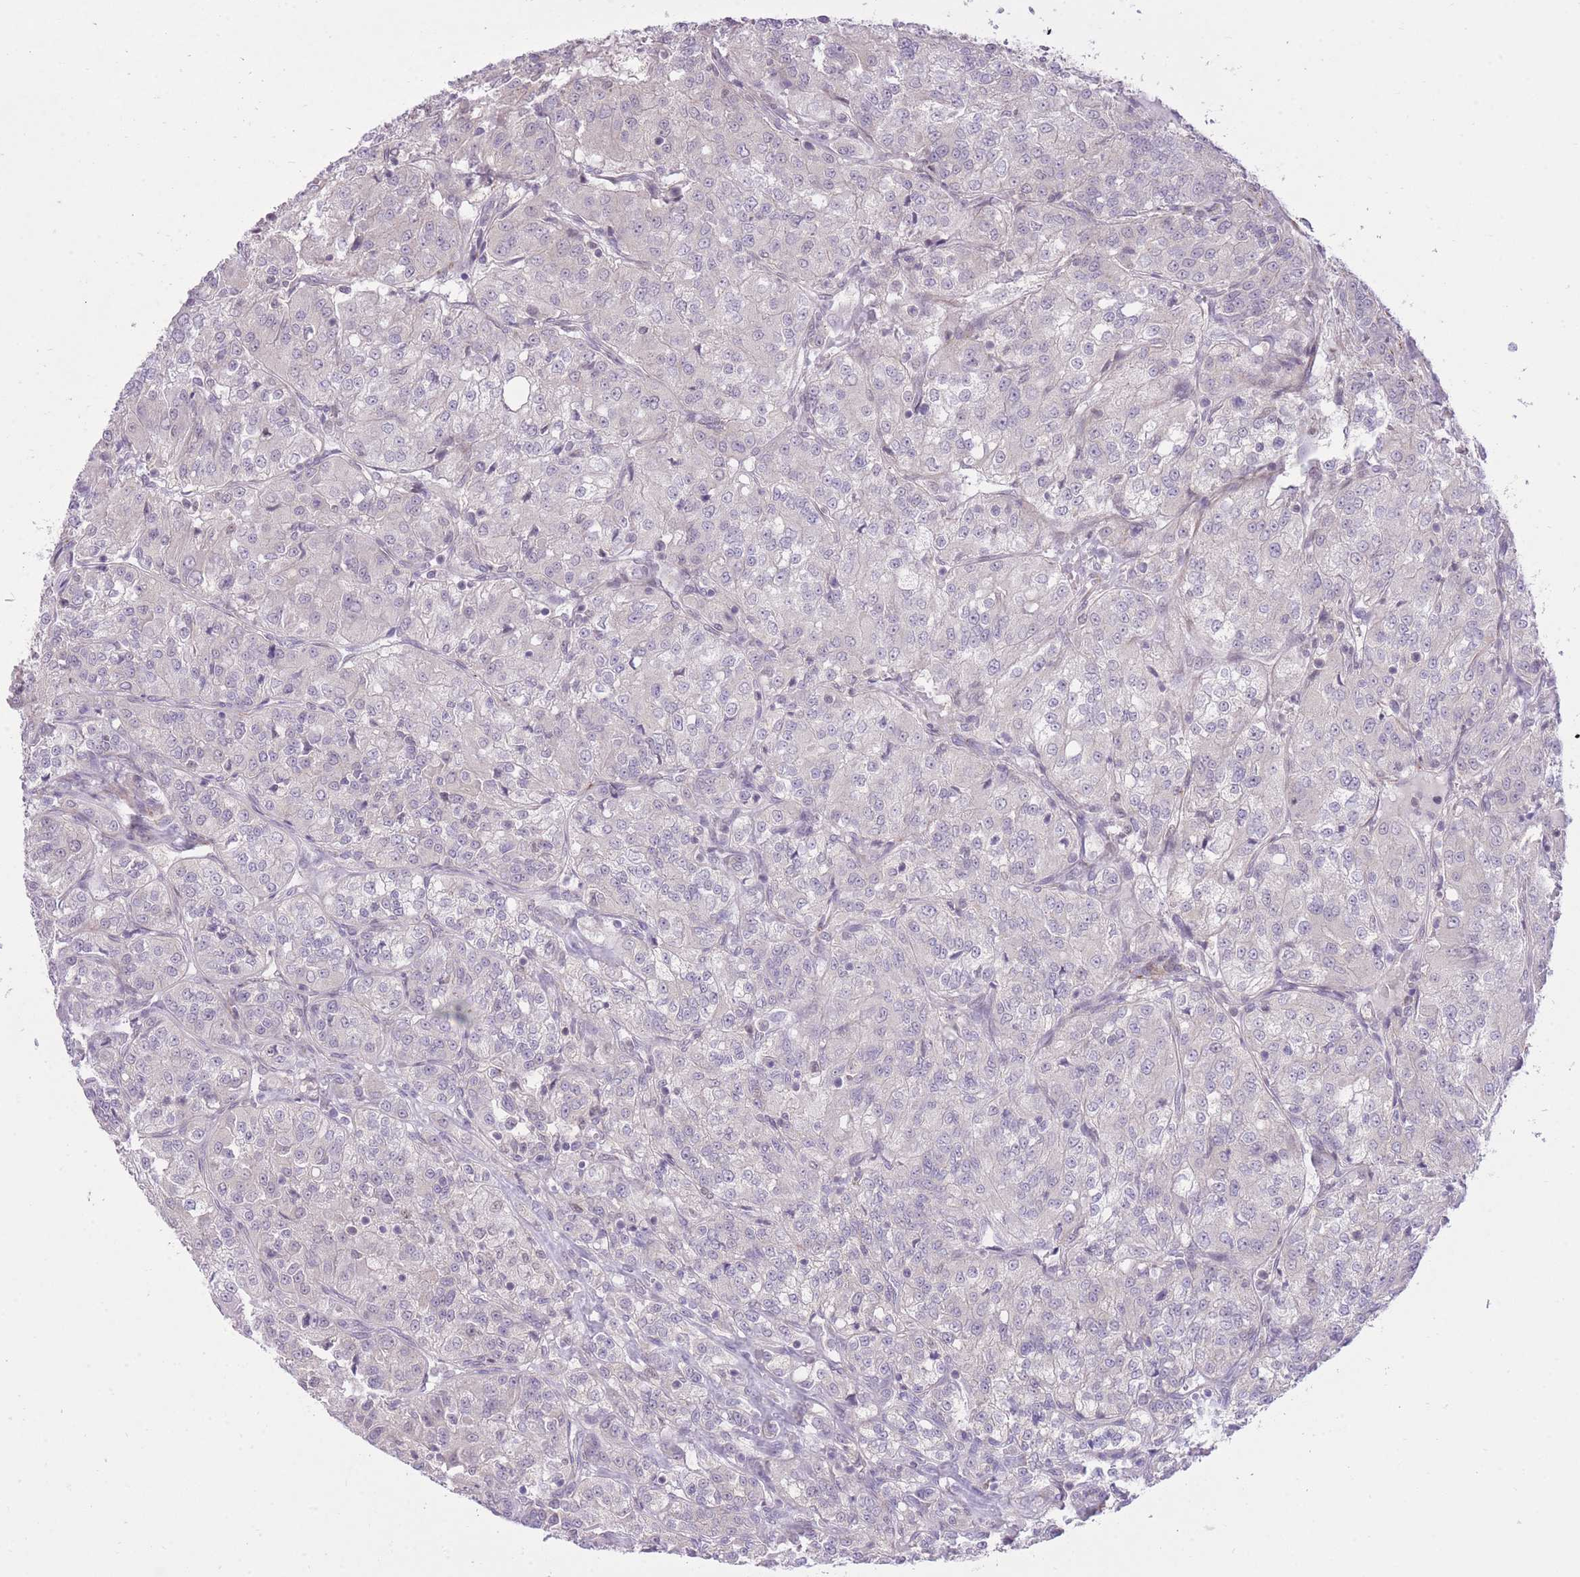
{"staining": {"intensity": "negative", "quantity": "none", "location": "none"}, "tissue": "renal cancer", "cell_type": "Tumor cells", "image_type": "cancer", "snomed": [{"axis": "morphology", "description": "Adenocarcinoma, NOS"}, {"axis": "topography", "description": "Kidney"}], "caption": "IHC histopathology image of neoplastic tissue: human renal cancer (adenocarcinoma) stained with DAB reveals no significant protein positivity in tumor cells. (DAB (3,3'-diaminobenzidine) IHC visualized using brightfield microscopy, high magnification).", "gene": "ELL", "patient": {"sex": "female", "age": 63}}